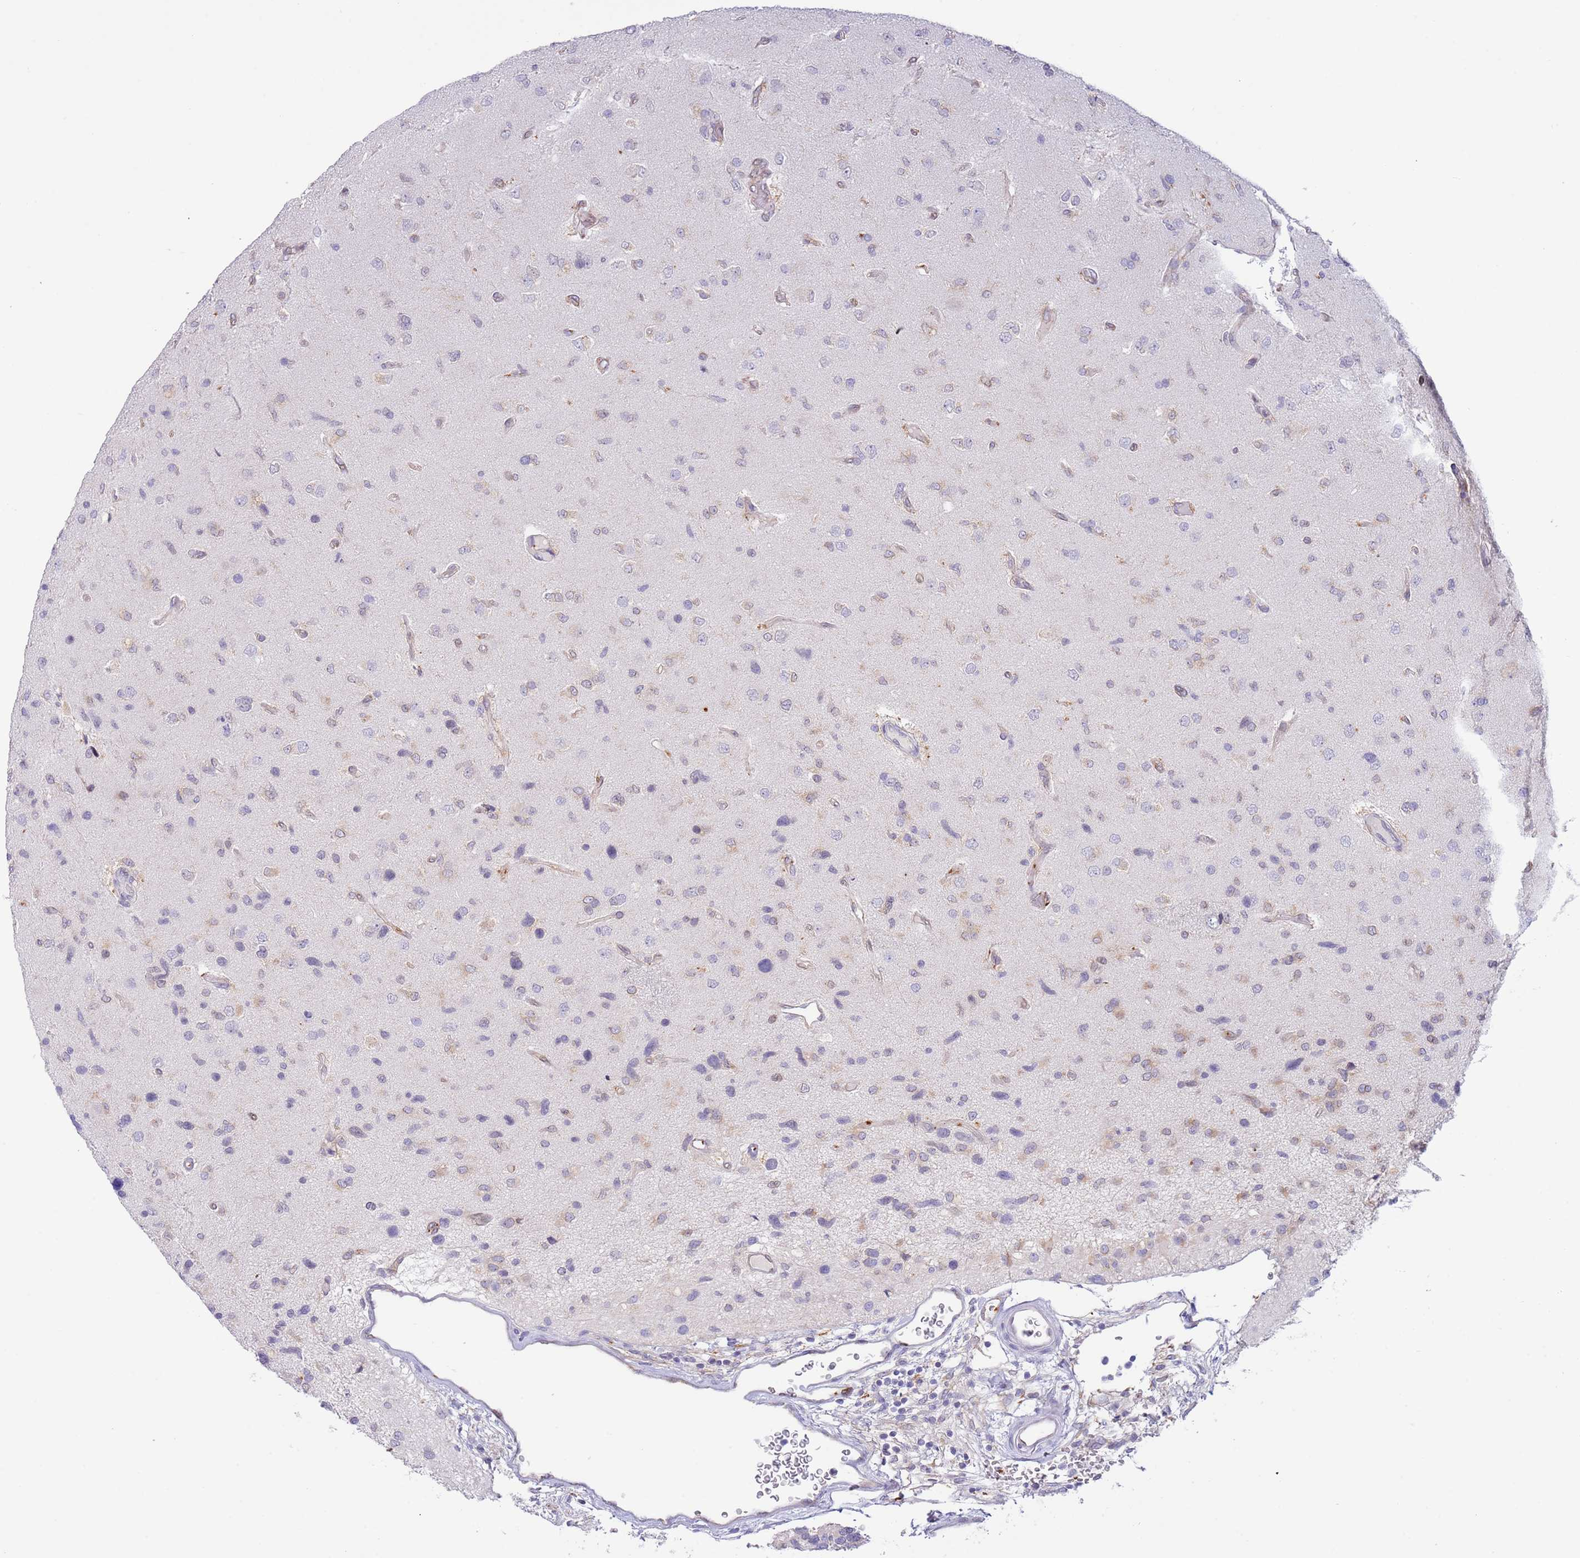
{"staining": {"intensity": "negative", "quantity": "none", "location": "none"}, "tissue": "glioma", "cell_type": "Tumor cells", "image_type": "cancer", "snomed": [{"axis": "morphology", "description": "Glioma, malignant, High grade"}, {"axis": "topography", "description": "Brain"}], "caption": "The micrograph demonstrates no significant expression in tumor cells of glioma.", "gene": "EBPL", "patient": {"sex": "male", "age": 77}}